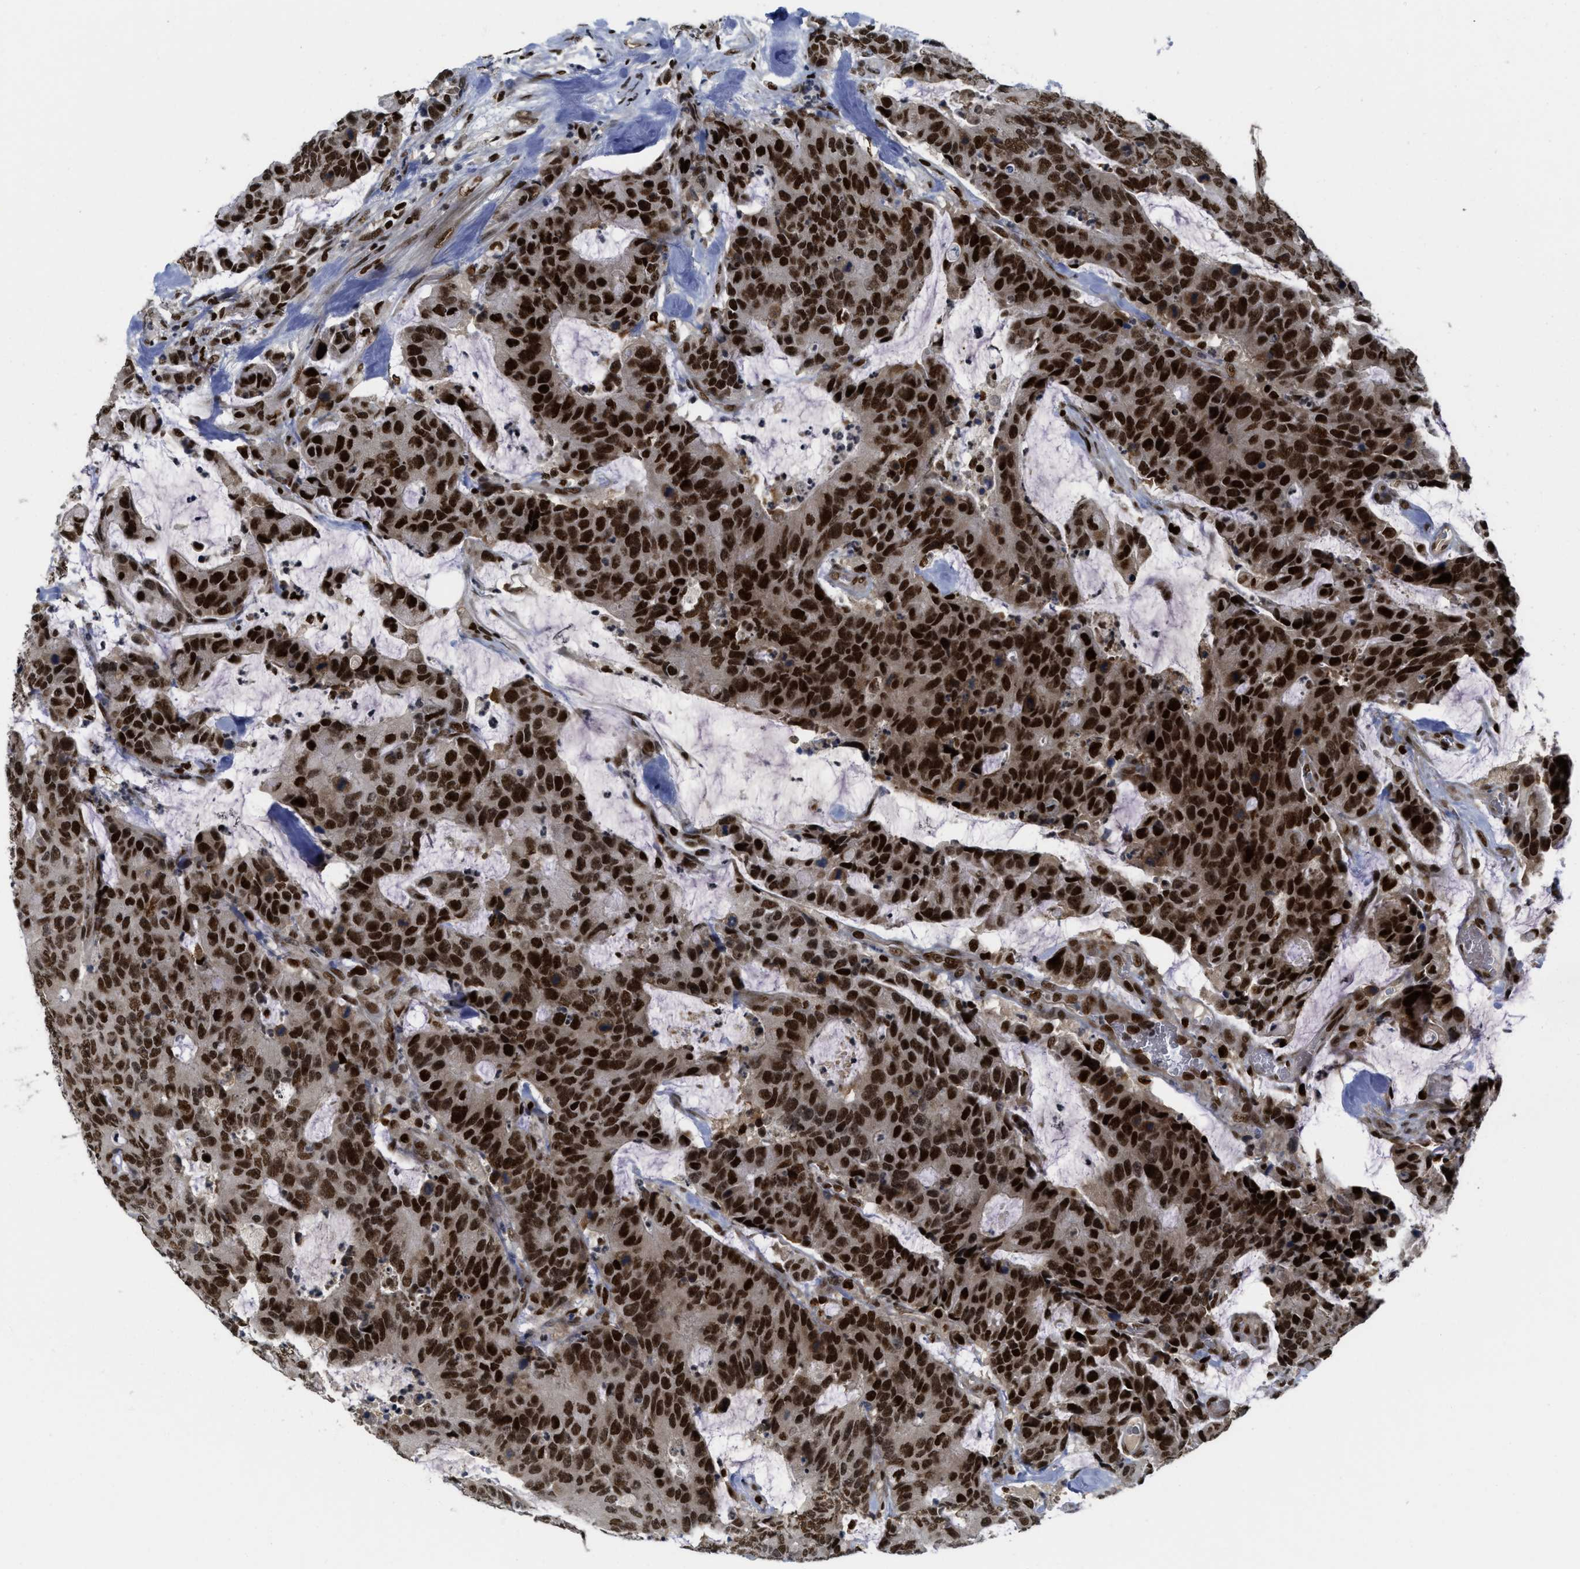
{"staining": {"intensity": "strong", "quantity": ">75%", "location": "nuclear"}, "tissue": "colorectal cancer", "cell_type": "Tumor cells", "image_type": "cancer", "snomed": [{"axis": "morphology", "description": "Adenocarcinoma, NOS"}, {"axis": "topography", "description": "Colon"}], "caption": "Tumor cells display high levels of strong nuclear expression in approximately >75% of cells in human colorectal adenocarcinoma. (IHC, brightfield microscopy, high magnification).", "gene": "RFX5", "patient": {"sex": "female", "age": 86}}